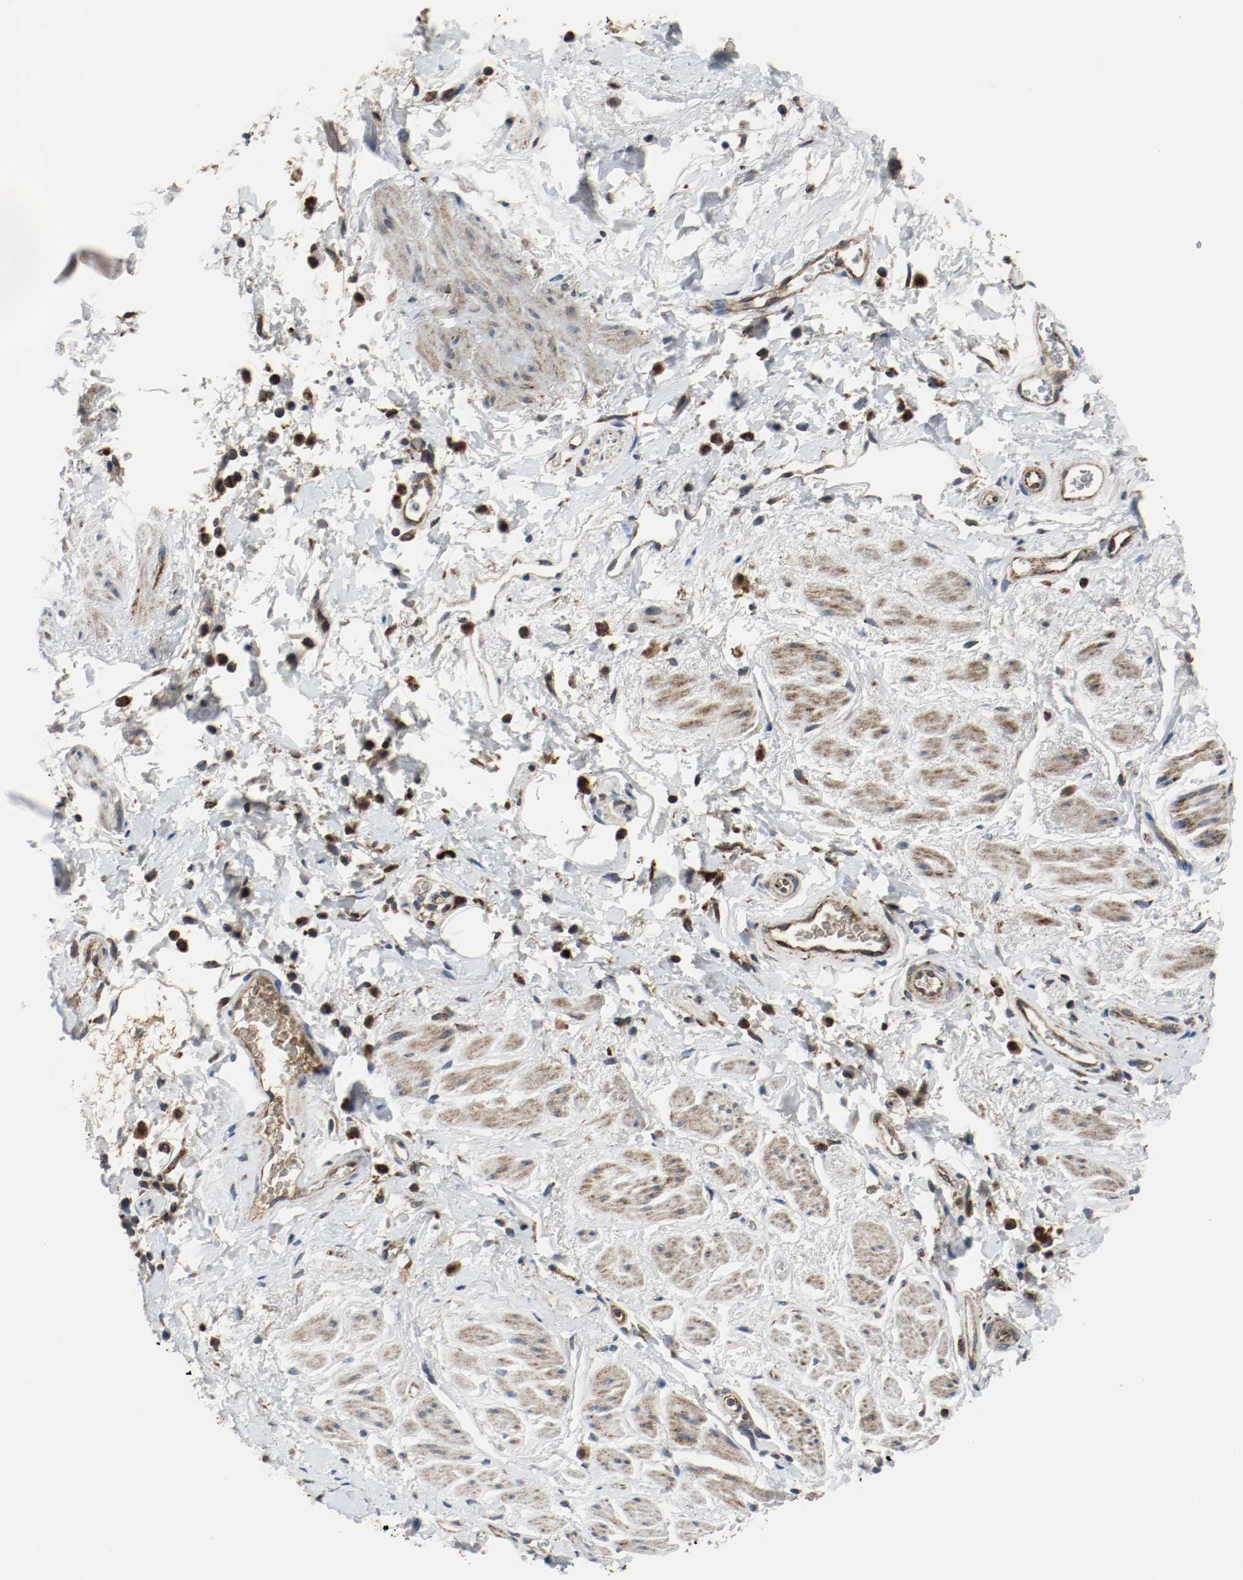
{"staining": {"intensity": "moderate", "quantity": ">75%", "location": "cytoplasmic/membranous"}, "tissue": "adipose tissue", "cell_type": "Adipocytes", "image_type": "normal", "snomed": [{"axis": "morphology", "description": "Normal tissue, NOS"}, {"axis": "topography", "description": "Soft tissue"}, {"axis": "topography", "description": "Peripheral nerve tissue"}], "caption": "Immunohistochemical staining of unremarkable adipose tissue demonstrates medium levels of moderate cytoplasmic/membranous expression in approximately >75% of adipocytes. Using DAB (brown) and hematoxylin (blue) stains, captured at high magnification using brightfield microscopy.", "gene": "TXNRD1", "patient": {"sex": "female", "age": 71}}